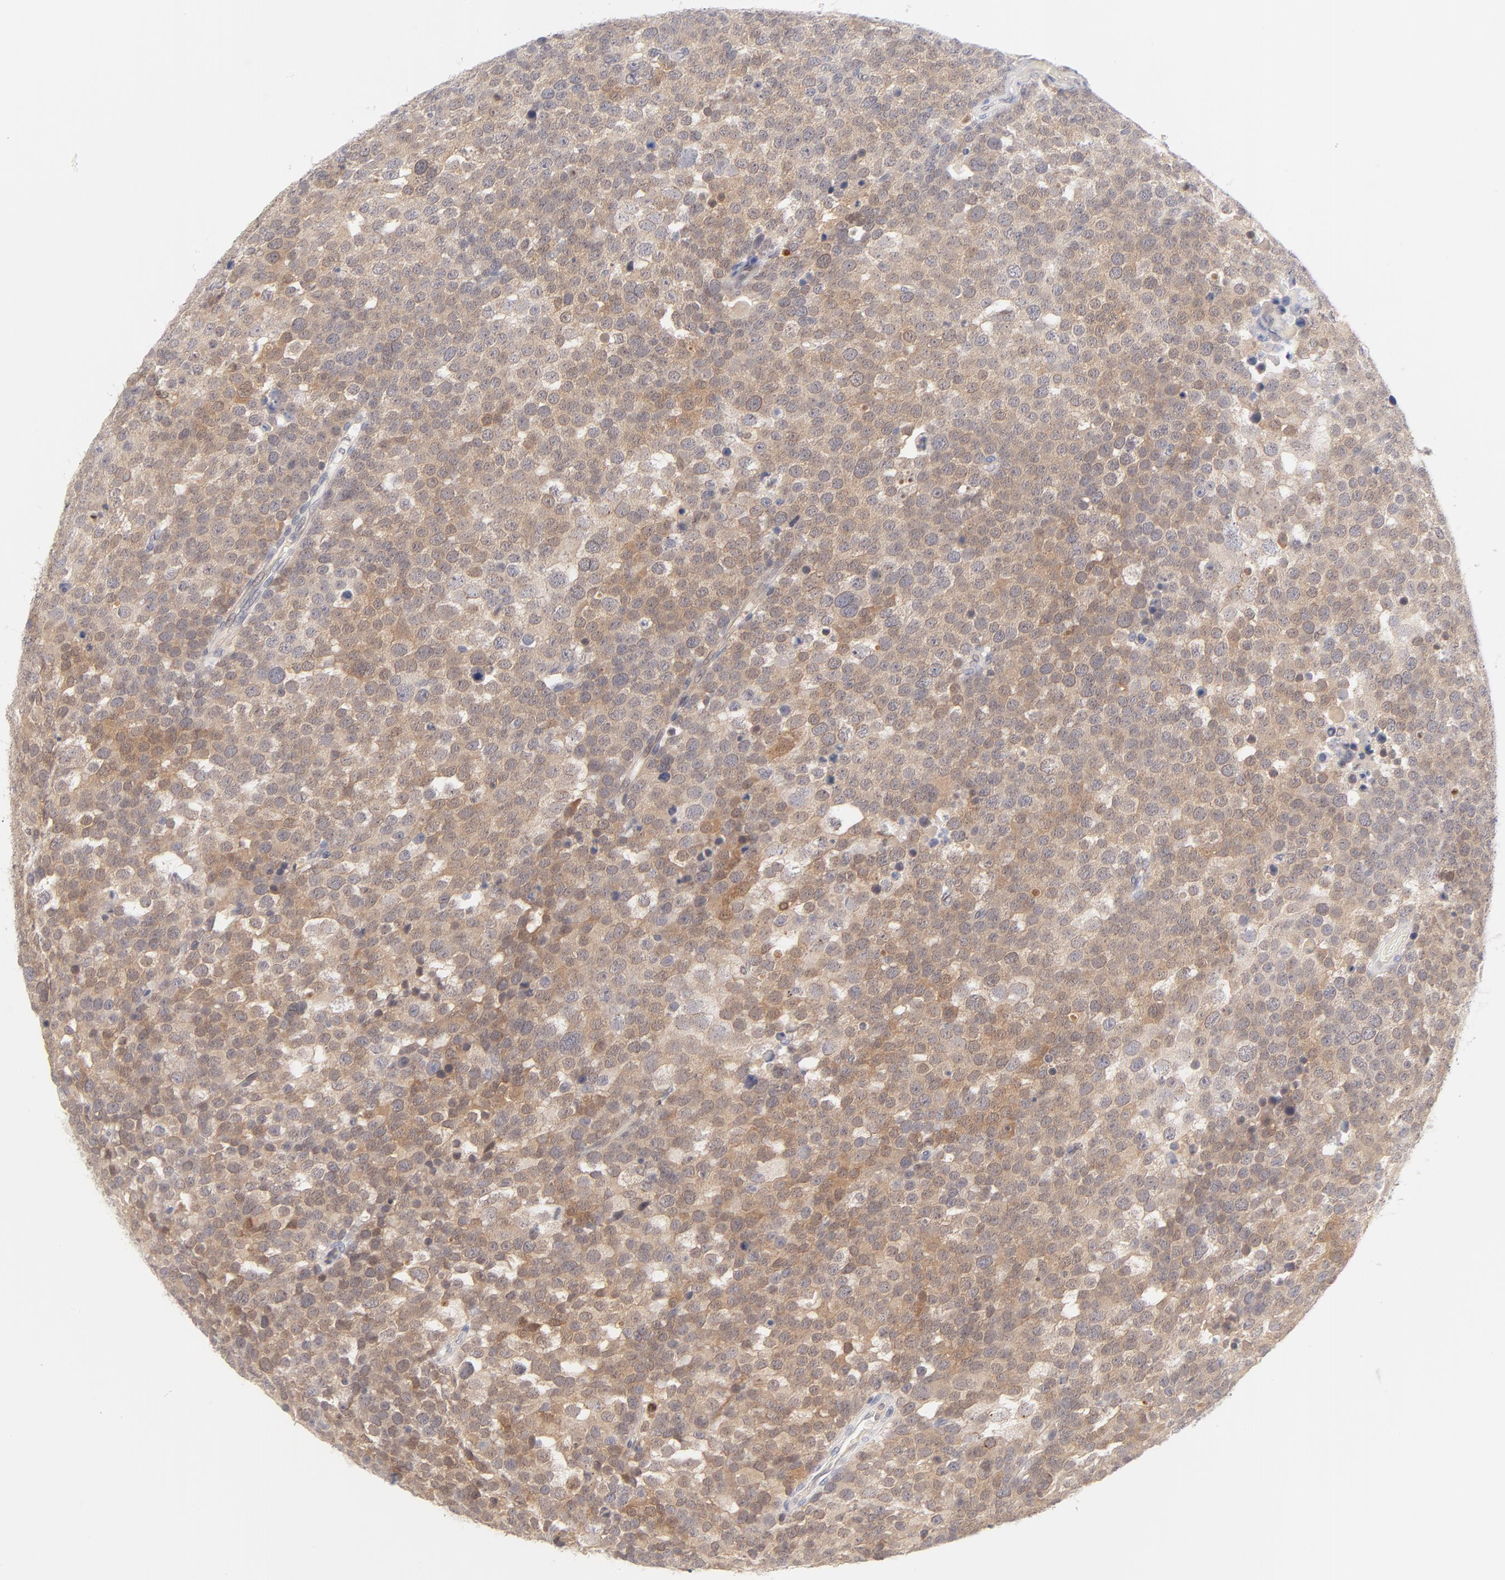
{"staining": {"intensity": "weak", "quantity": ">75%", "location": "cytoplasmic/membranous,nuclear"}, "tissue": "testis cancer", "cell_type": "Tumor cells", "image_type": "cancer", "snomed": [{"axis": "morphology", "description": "Seminoma, NOS"}, {"axis": "topography", "description": "Testis"}], "caption": "The micrograph displays staining of testis seminoma, revealing weak cytoplasmic/membranous and nuclear protein positivity (brown color) within tumor cells.", "gene": "CASP6", "patient": {"sex": "male", "age": 71}}